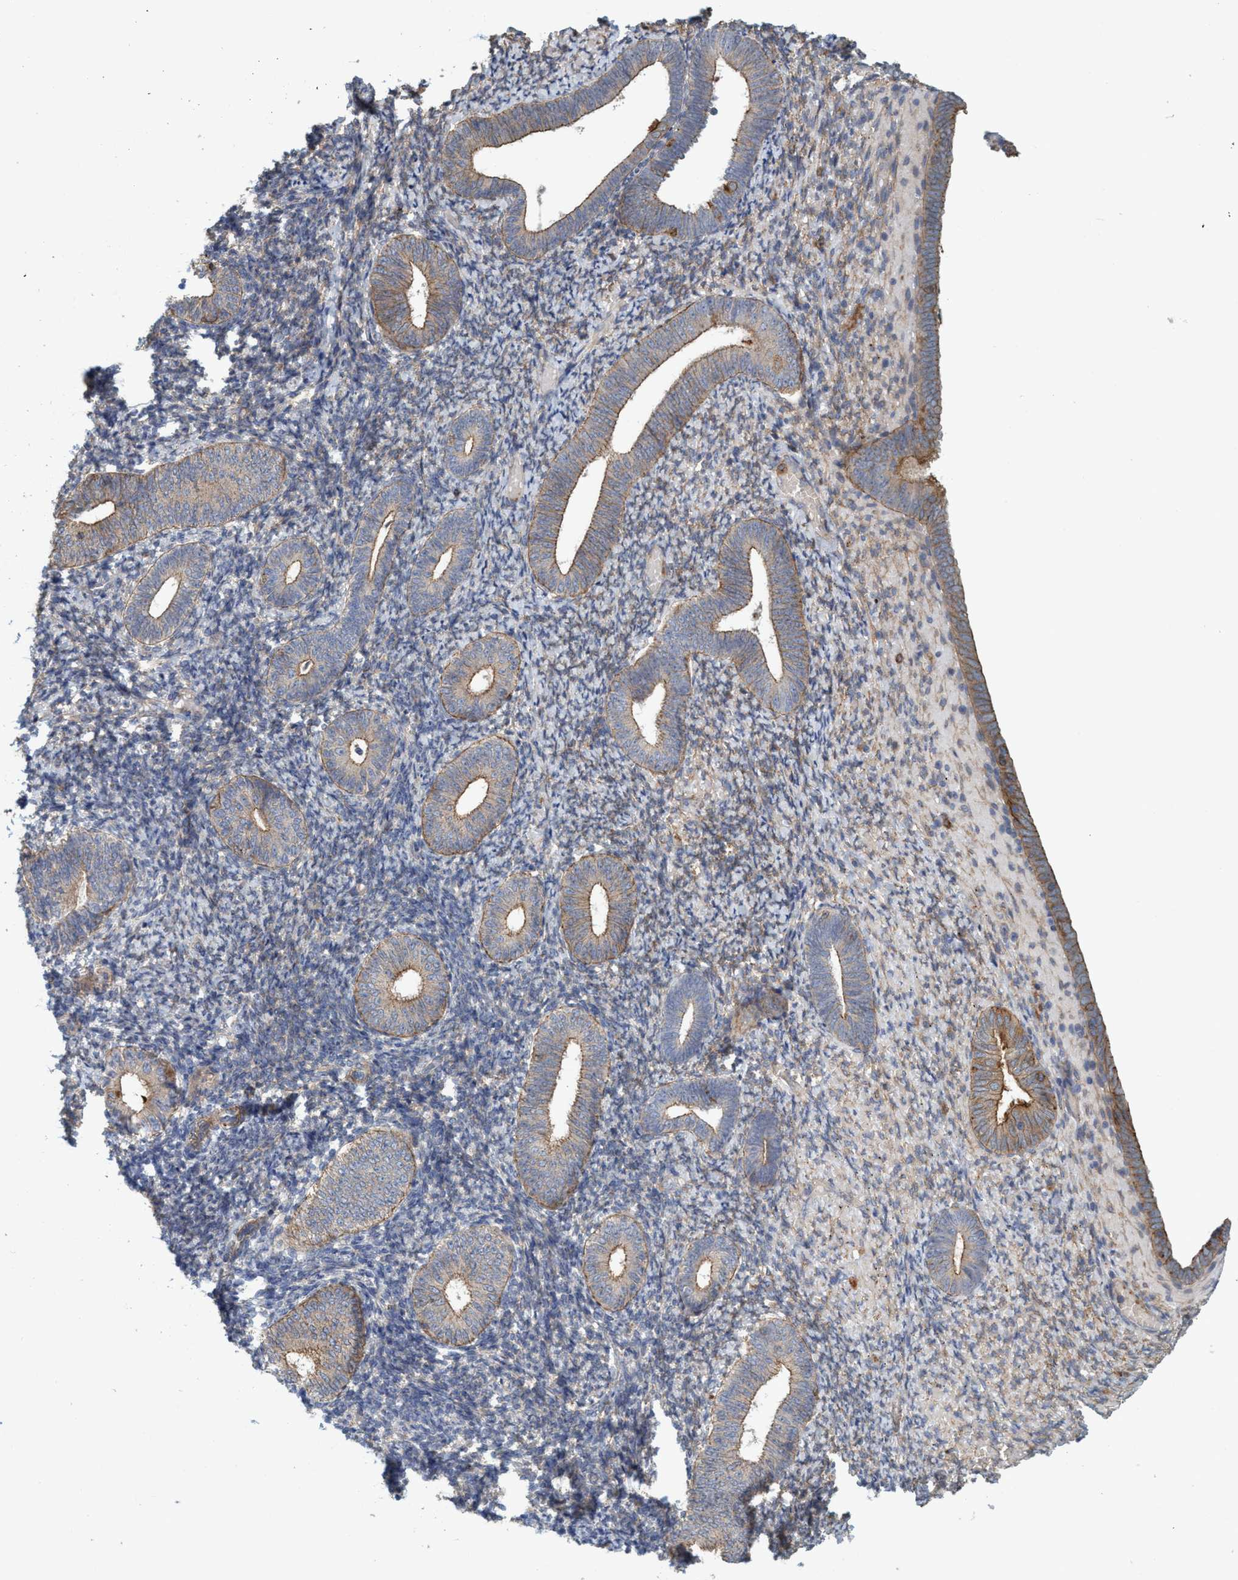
{"staining": {"intensity": "moderate", "quantity": "25%-75%", "location": "cytoplasmic/membranous"}, "tissue": "endometrium", "cell_type": "Cells in endometrial stroma", "image_type": "normal", "snomed": [{"axis": "morphology", "description": "Normal tissue, NOS"}, {"axis": "topography", "description": "Endometrium"}], "caption": "IHC photomicrograph of unremarkable endometrium: endometrium stained using immunohistochemistry (IHC) exhibits medium levels of moderate protein expression localized specifically in the cytoplasmic/membranous of cells in endometrial stroma, appearing as a cytoplasmic/membranous brown color.", "gene": "SPECC1", "patient": {"sex": "female", "age": 66}}